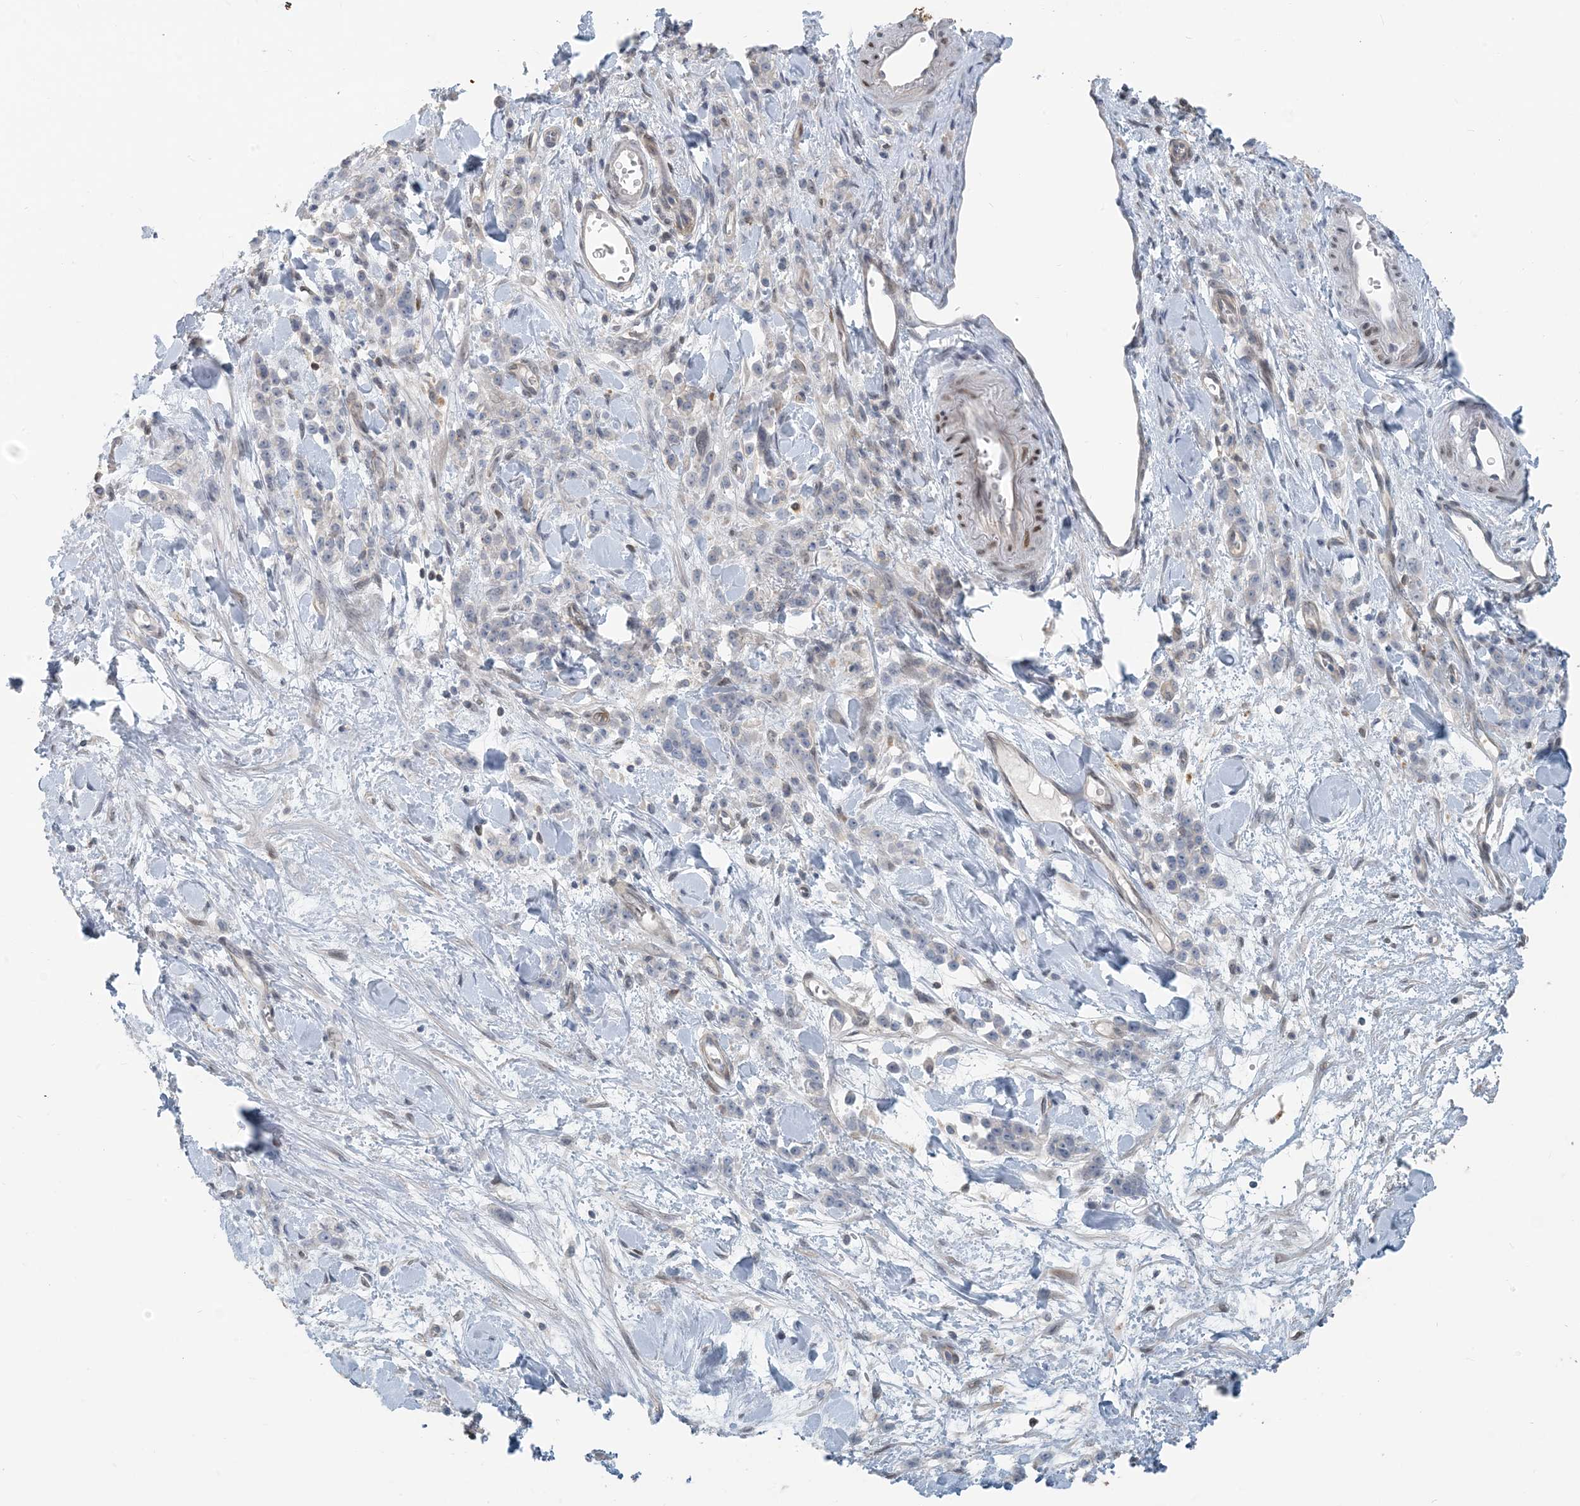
{"staining": {"intensity": "negative", "quantity": "none", "location": "none"}, "tissue": "stomach cancer", "cell_type": "Tumor cells", "image_type": "cancer", "snomed": [{"axis": "morphology", "description": "Normal tissue, NOS"}, {"axis": "morphology", "description": "Adenocarcinoma, NOS"}, {"axis": "topography", "description": "Stomach"}], "caption": "DAB (3,3'-diaminobenzidine) immunohistochemical staining of human stomach adenocarcinoma exhibits no significant positivity in tumor cells. Nuclei are stained in blue.", "gene": "ZC3H12A", "patient": {"sex": "male", "age": 82}}